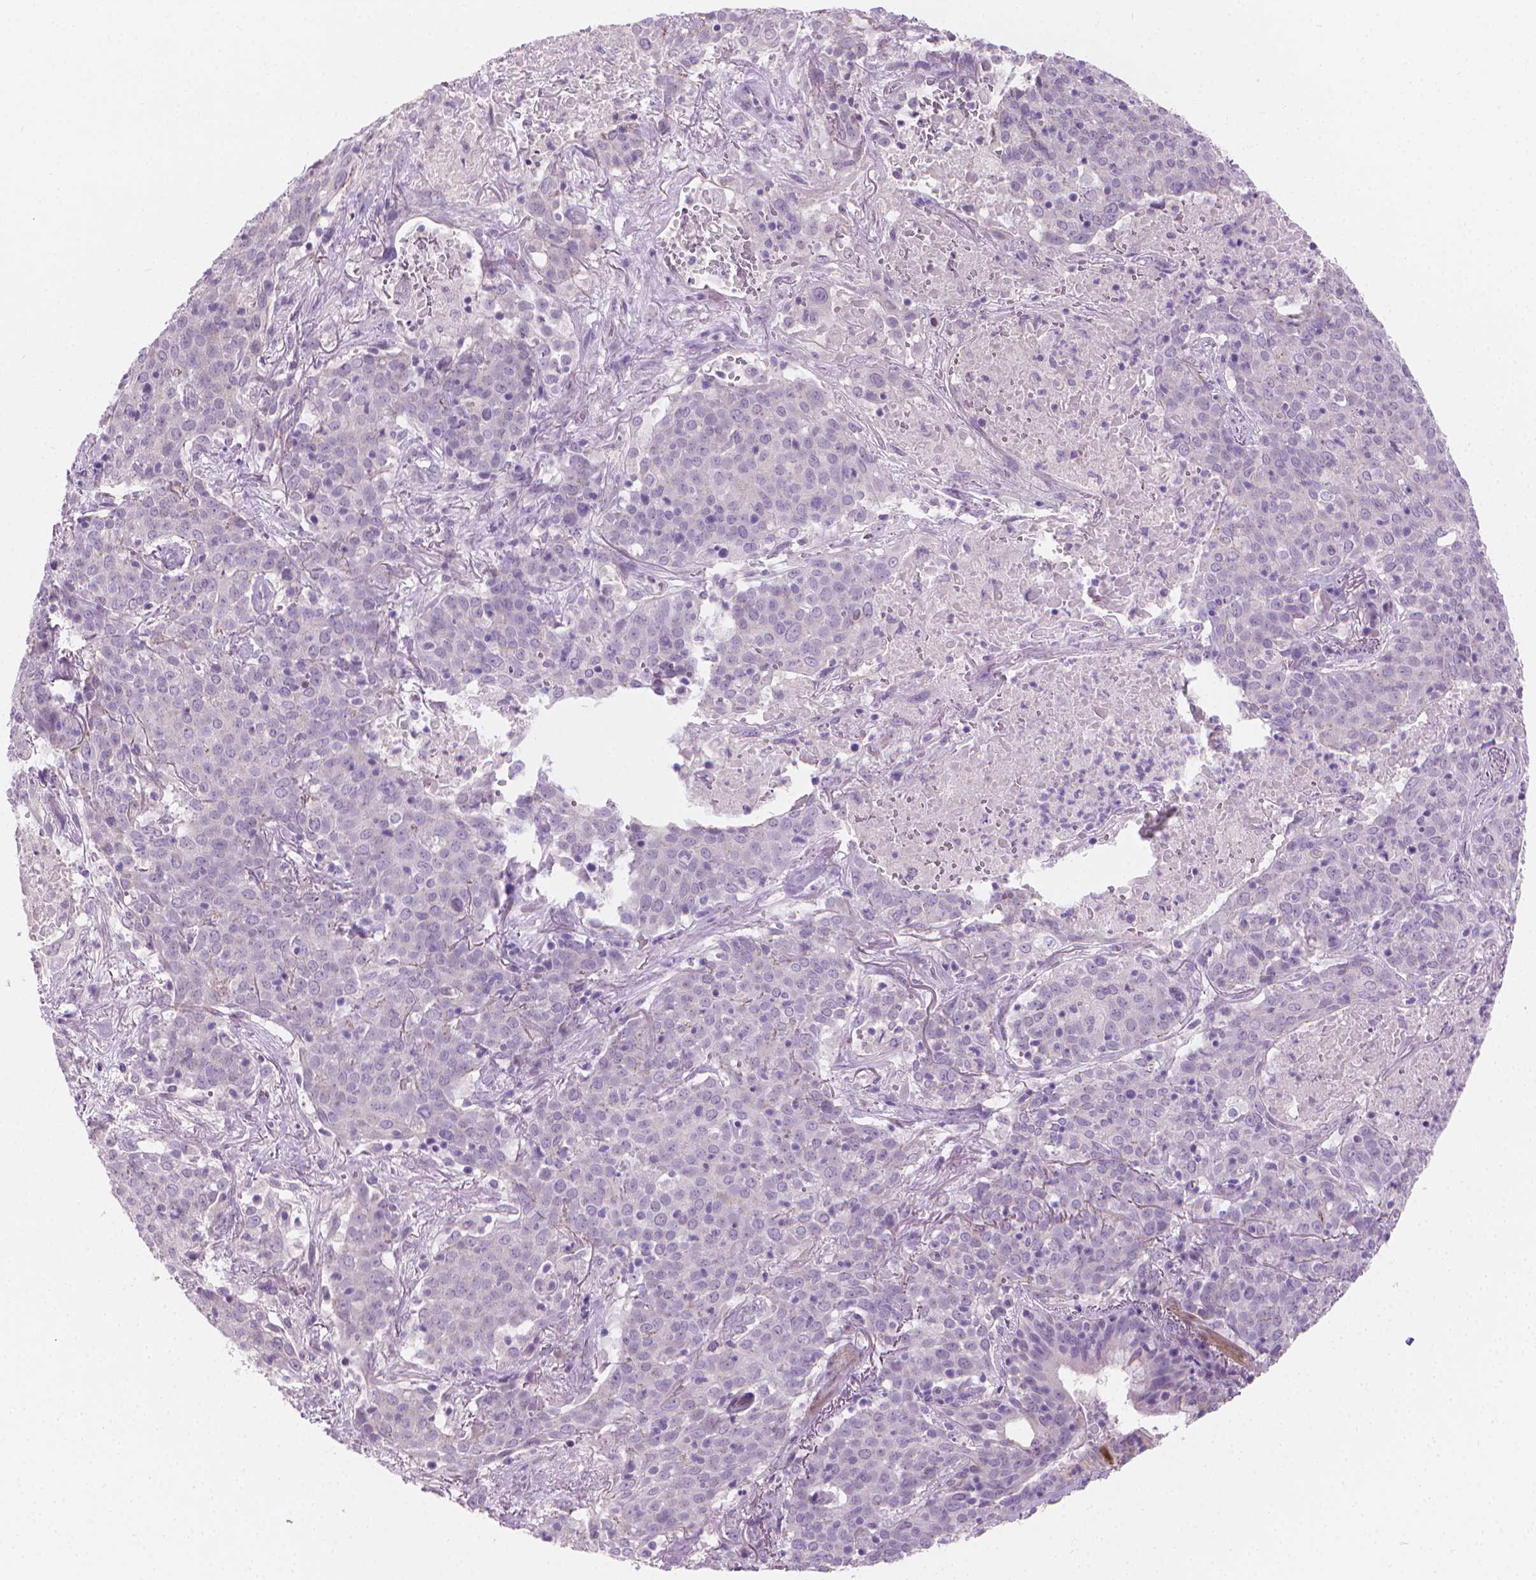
{"staining": {"intensity": "negative", "quantity": "none", "location": "none"}, "tissue": "lung cancer", "cell_type": "Tumor cells", "image_type": "cancer", "snomed": [{"axis": "morphology", "description": "Squamous cell carcinoma, NOS"}, {"axis": "topography", "description": "Lung"}], "caption": "Squamous cell carcinoma (lung) was stained to show a protein in brown. There is no significant staining in tumor cells. (Brightfield microscopy of DAB (3,3'-diaminobenzidine) immunohistochemistry (IHC) at high magnification).", "gene": "GSDMA", "patient": {"sex": "male", "age": 82}}